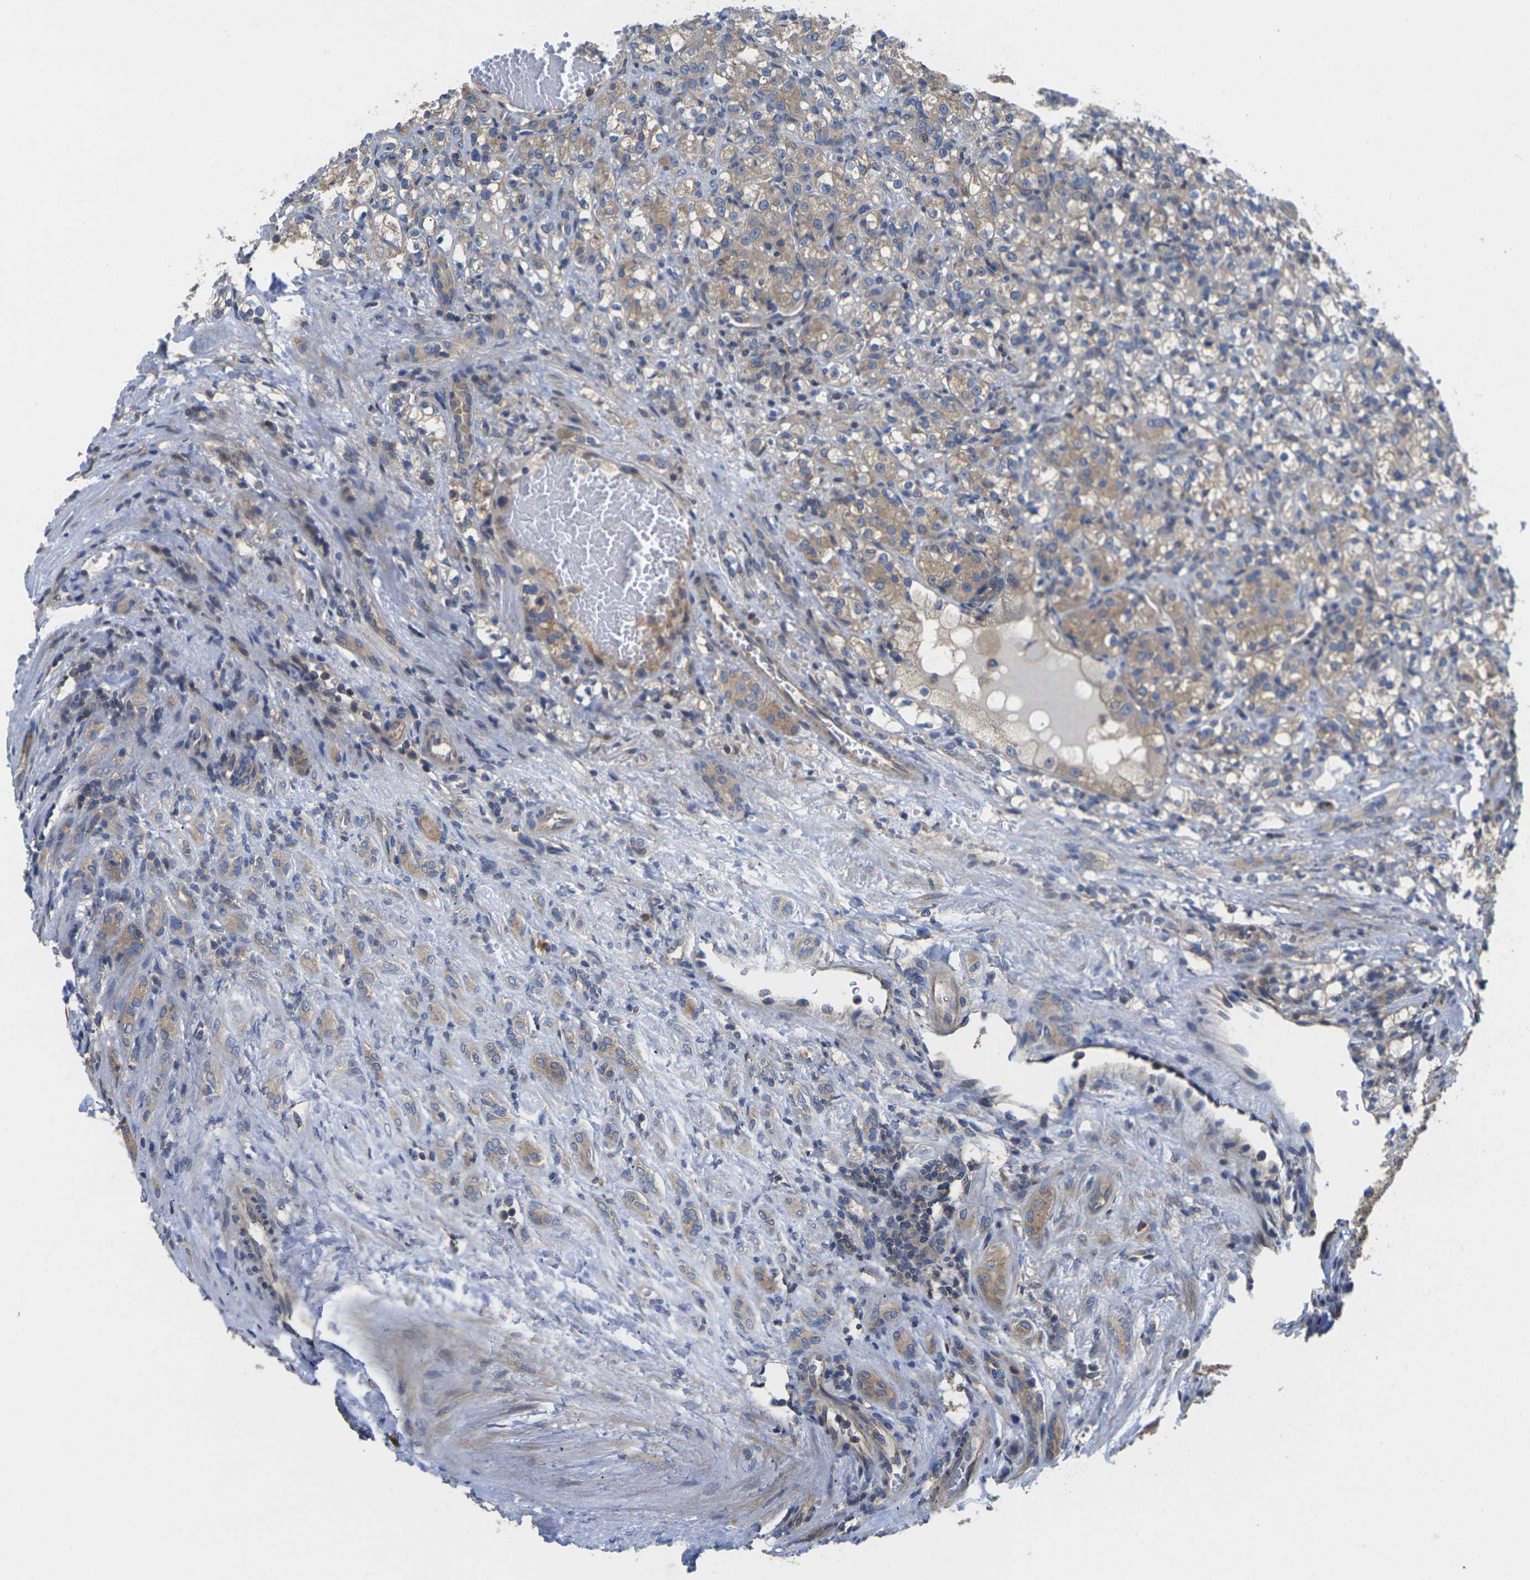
{"staining": {"intensity": "moderate", "quantity": ">75%", "location": "cytoplasmic/membranous"}, "tissue": "renal cancer", "cell_type": "Tumor cells", "image_type": "cancer", "snomed": [{"axis": "morphology", "description": "Adenocarcinoma, NOS"}, {"axis": "topography", "description": "Kidney"}], "caption": "Human adenocarcinoma (renal) stained with a protein marker exhibits moderate staining in tumor cells.", "gene": "TMCC2", "patient": {"sex": "male", "age": 61}}